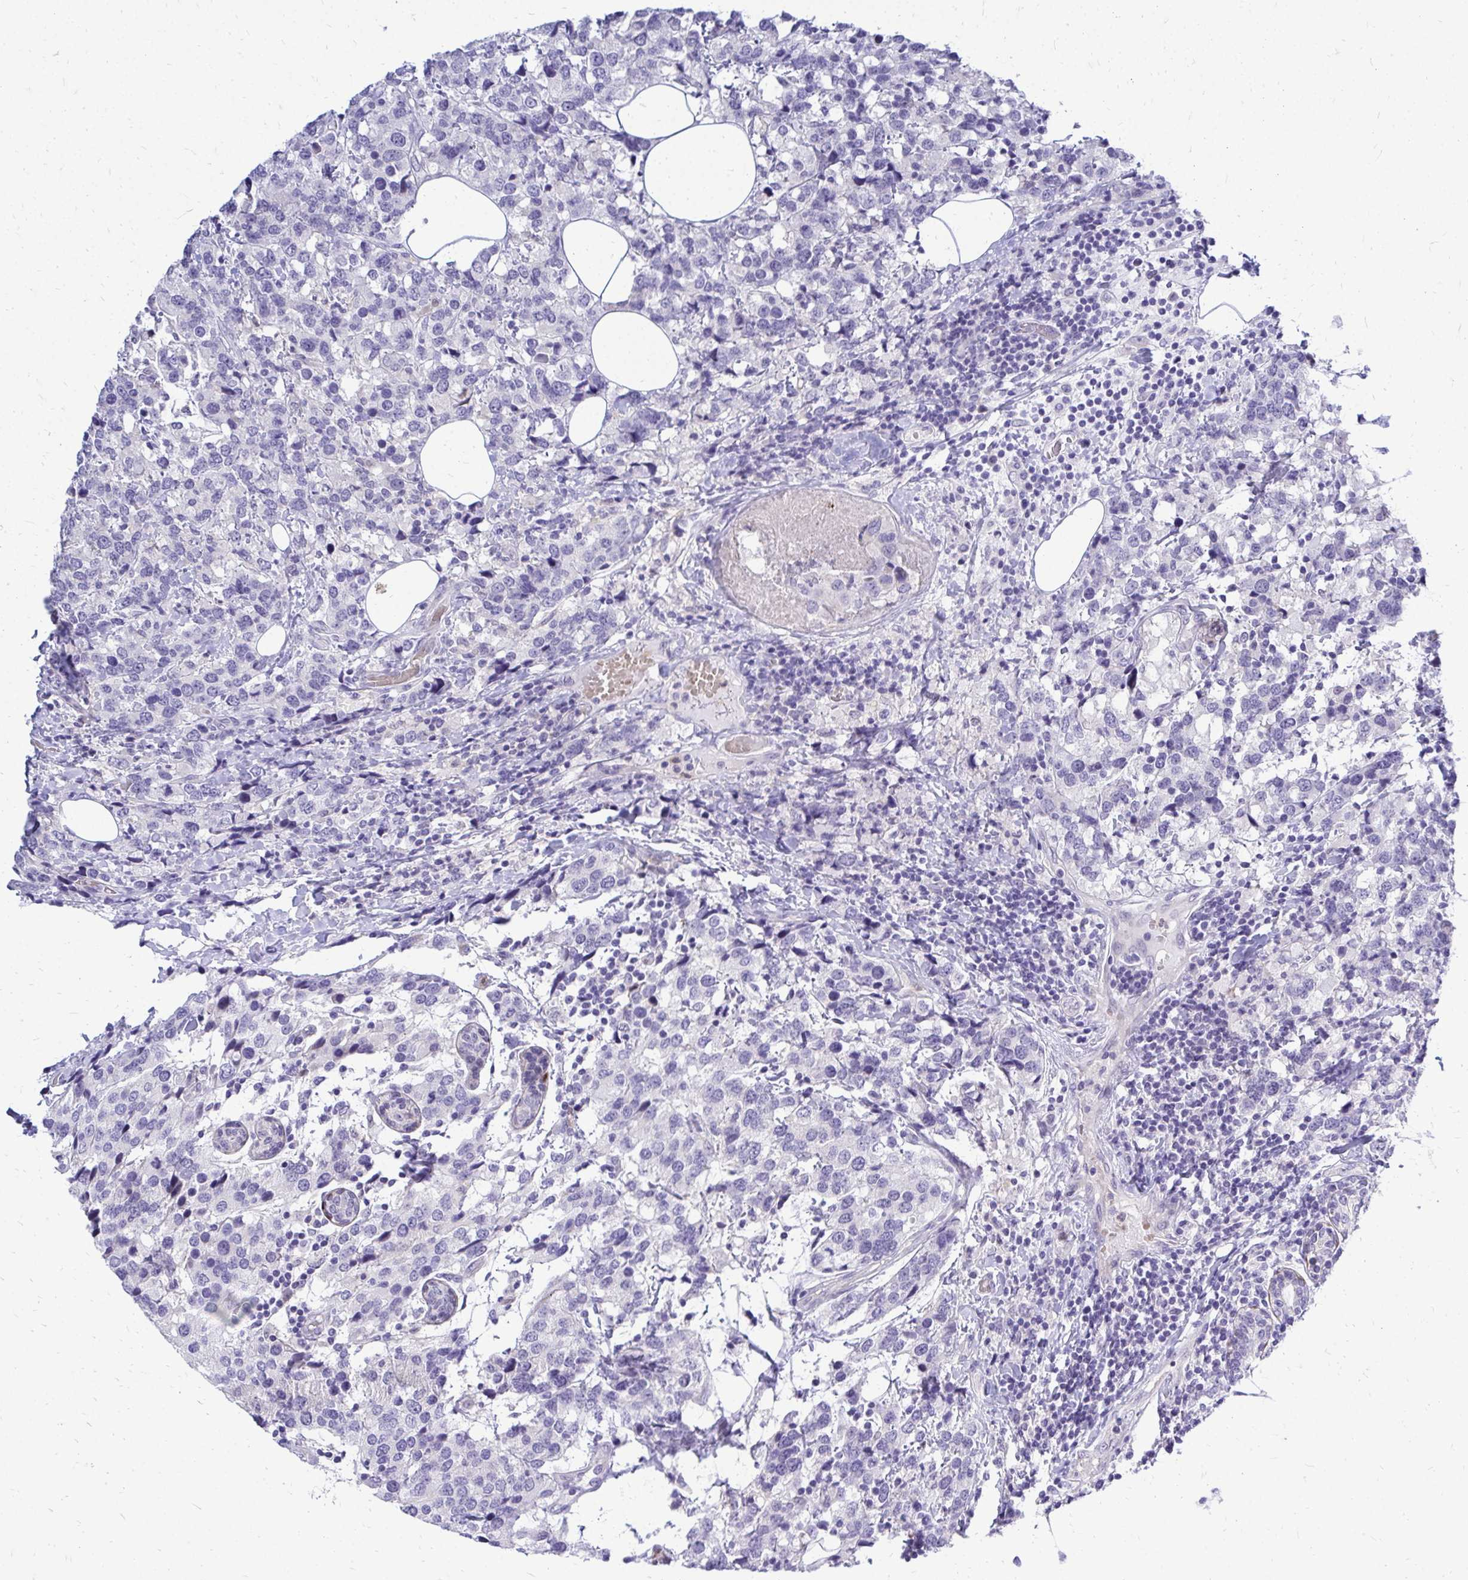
{"staining": {"intensity": "negative", "quantity": "none", "location": "none"}, "tissue": "breast cancer", "cell_type": "Tumor cells", "image_type": "cancer", "snomed": [{"axis": "morphology", "description": "Lobular carcinoma"}, {"axis": "topography", "description": "Breast"}], "caption": "This is an immunohistochemistry micrograph of lobular carcinoma (breast). There is no expression in tumor cells.", "gene": "ZSWIM9", "patient": {"sex": "female", "age": 59}}